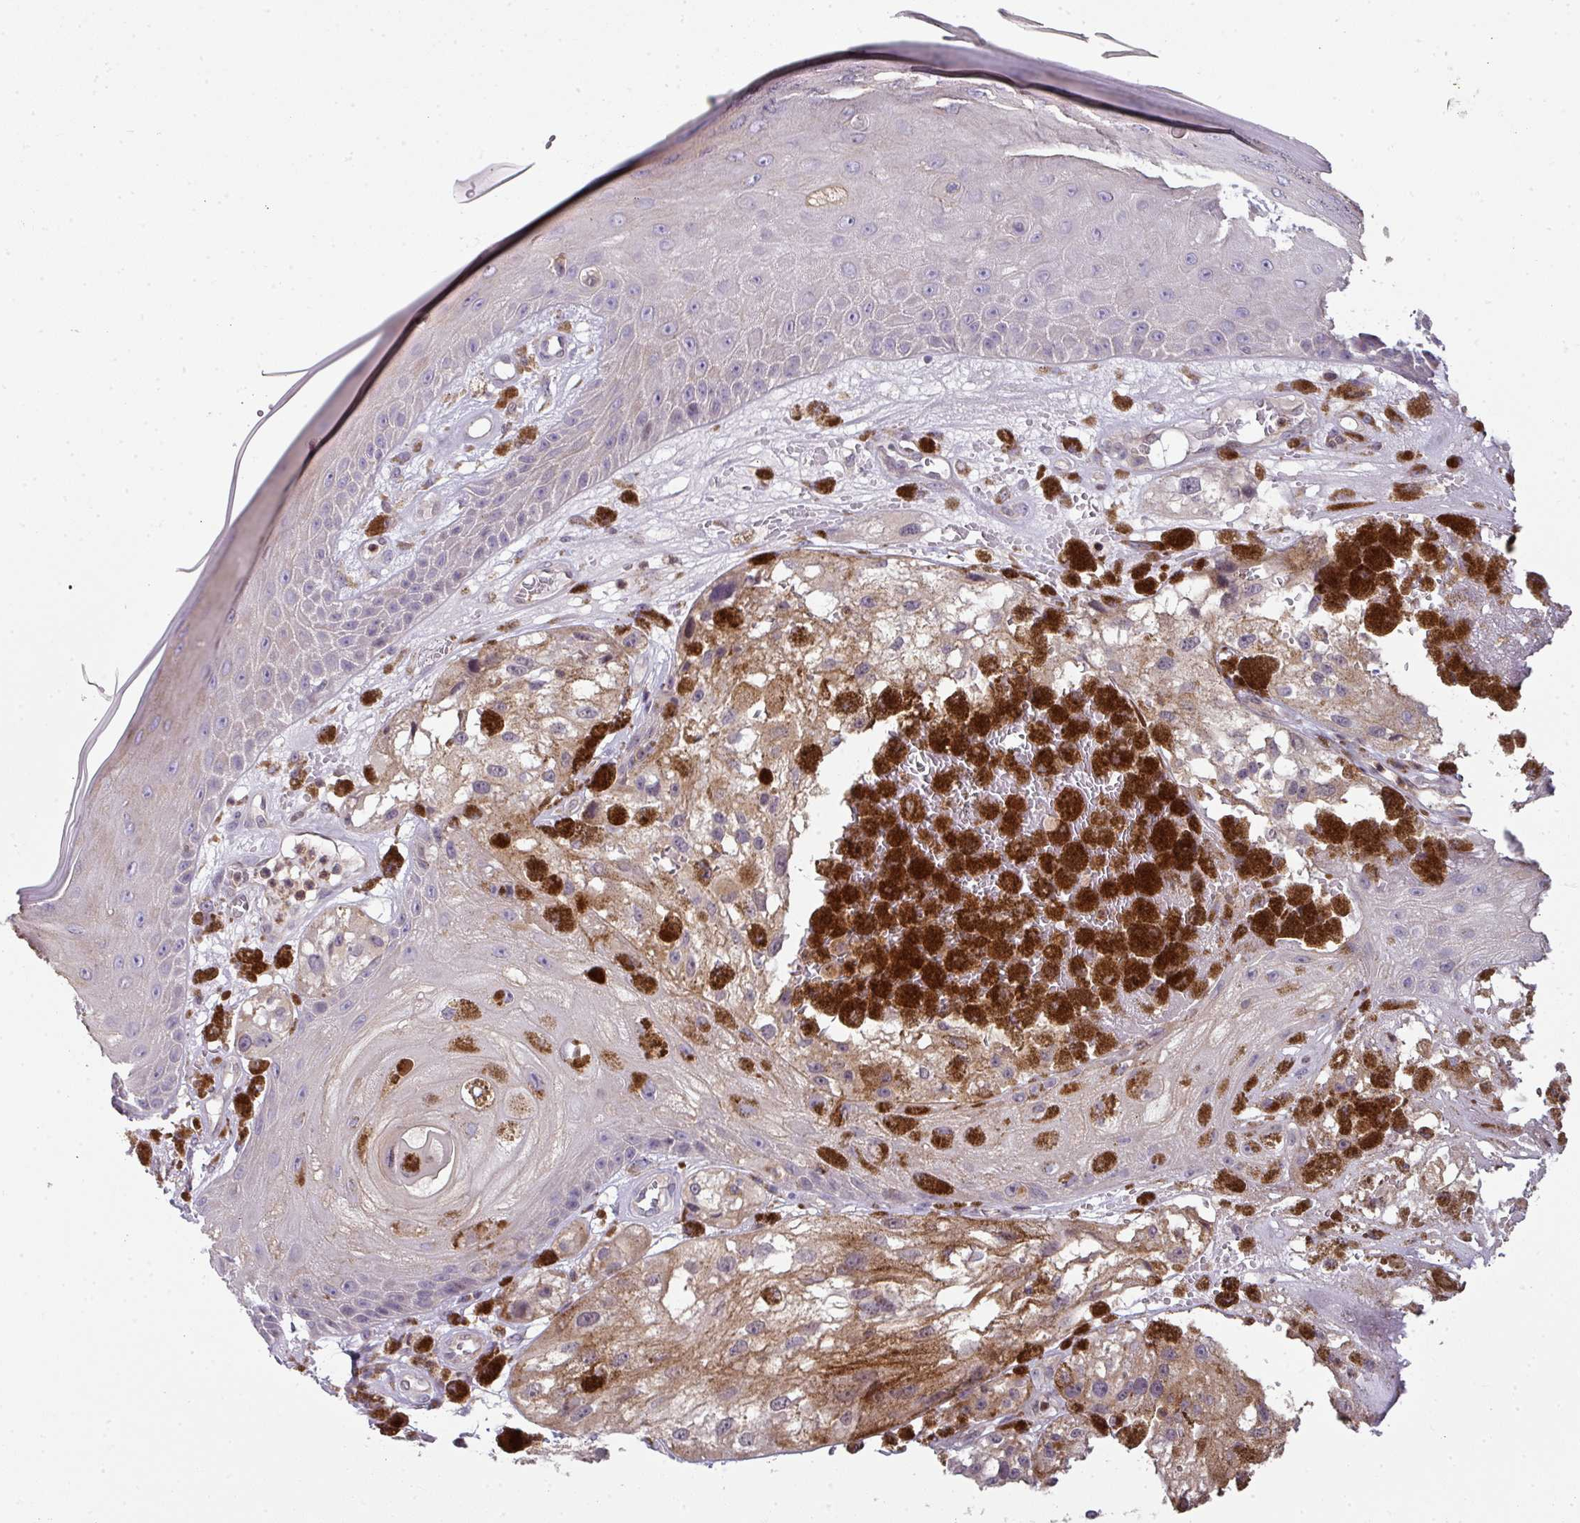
{"staining": {"intensity": "negative", "quantity": "none", "location": "none"}, "tissue": "melanoma", "cell_type": "Tumor cells", "image_type": "cancer", "snomed": [{"axis": "morphology", "description": "Malignant melanoma, NOS"}, {"axis": "topography", "description": "Skin"}], "caption": "Immunohistochemical staining of melanoma displays no significant expression in tumor cells. The staining was performed using DAB (3,3'-diaminobenzidine) to visualize the protein expression in brown, while the nuclei were stained in blue with hematoxylin (Magnification: 20x).", "gene": "STAT5A", "patient": {"sex": "male", "age": 88}}